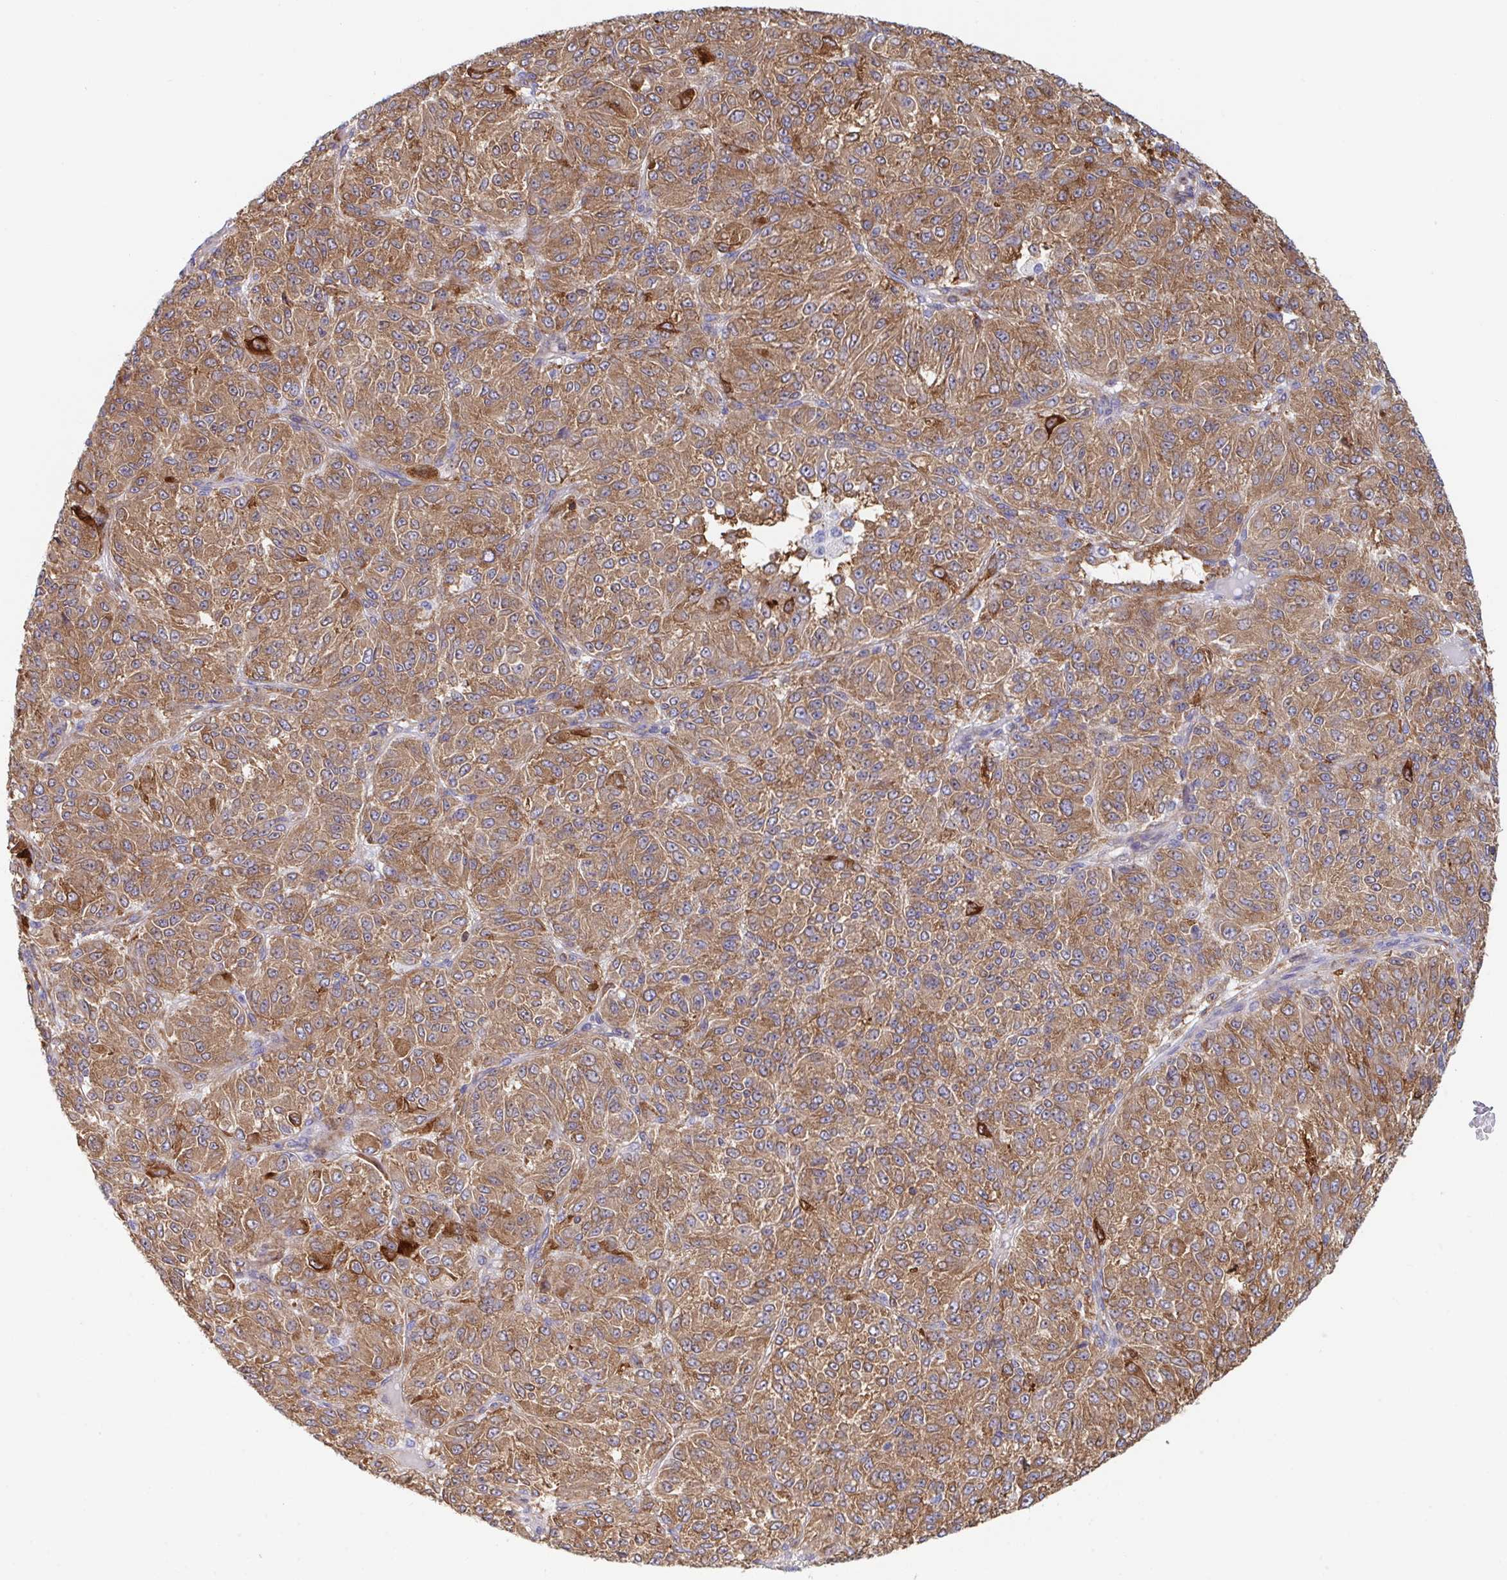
{"staining": {"intensity": "moderate", "quantity": ">75%", "location": "cytoplasmic/membranous"}, "tissue": "melanoma", "cell_type": "Tumor cells", "image_type": "cancer", "snomed": [{"axis": "morphology", "description": "Malignant melanoma, Metastatic site"}, {"axis": "topography", "description": "Brain"}], "caption": "The immunohistochemical stain labels moderate cytoplasmic/membranous staining in tumor cells of melanoma tissue. (brown staining indicates protein expression, while blue staining denotes nuclei).", "gene": "WNK1", "patient": {"sex": "female", "age": 56}}